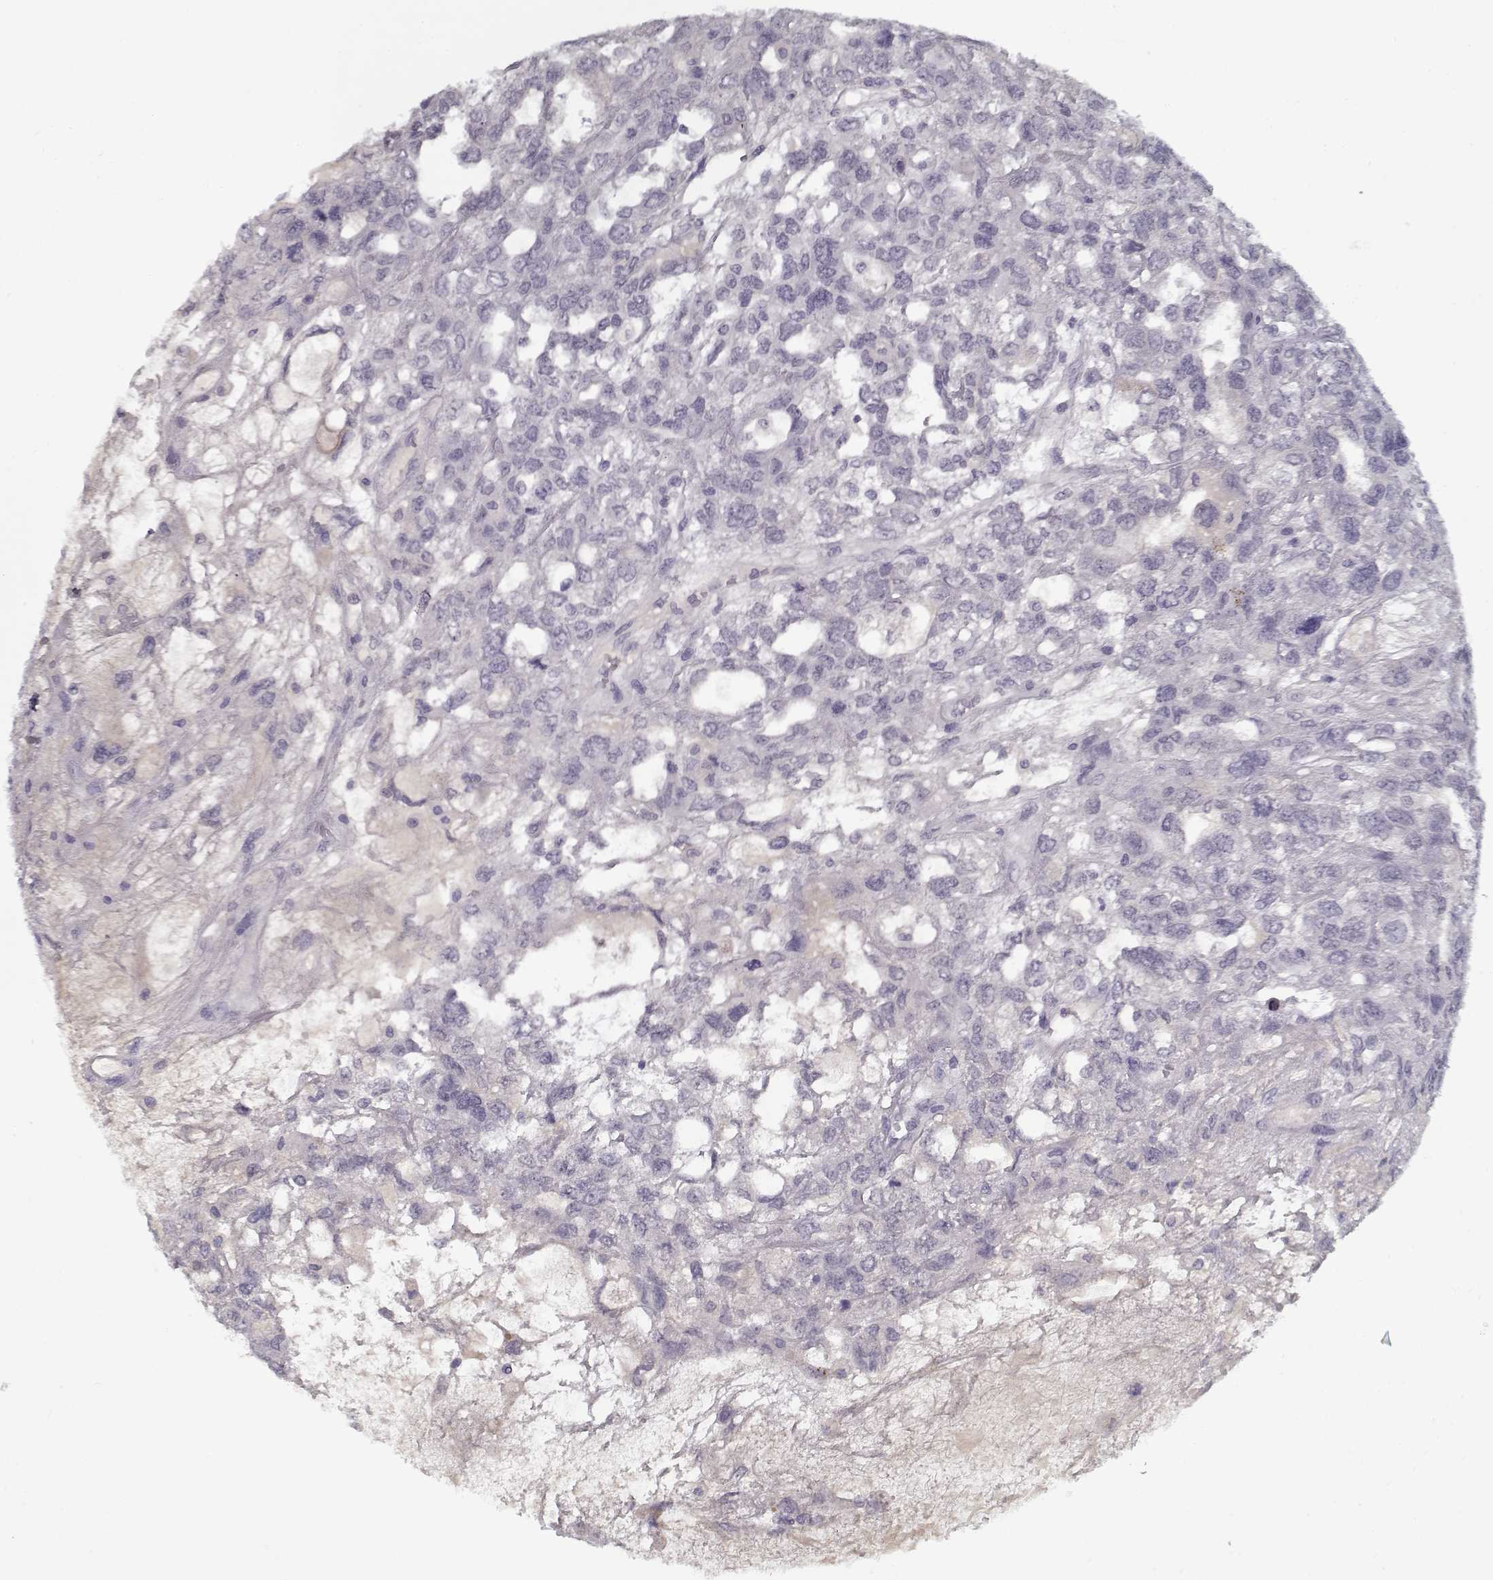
{"staining": {"intensity": "negative", "quantity": "none", "location": "none"}, "tissue": "testis cancer", "cell_type": "Tumor cells", "image_type": "cancer", "snomed": [{"axis": "morphology", "description": "Seminoma, NOS"}, {"axis": "topography", "description": "Testis"}], "caption": "DAB immunohistochemical staining of human testis seminoma displays no significant expression in tumor cells. (DAB immunohistochemistry (IHC) visualized using brightfield microscopy, high magnification).", "gene": "SPACA9", "patient": {"sex": "male", "age": 52}}